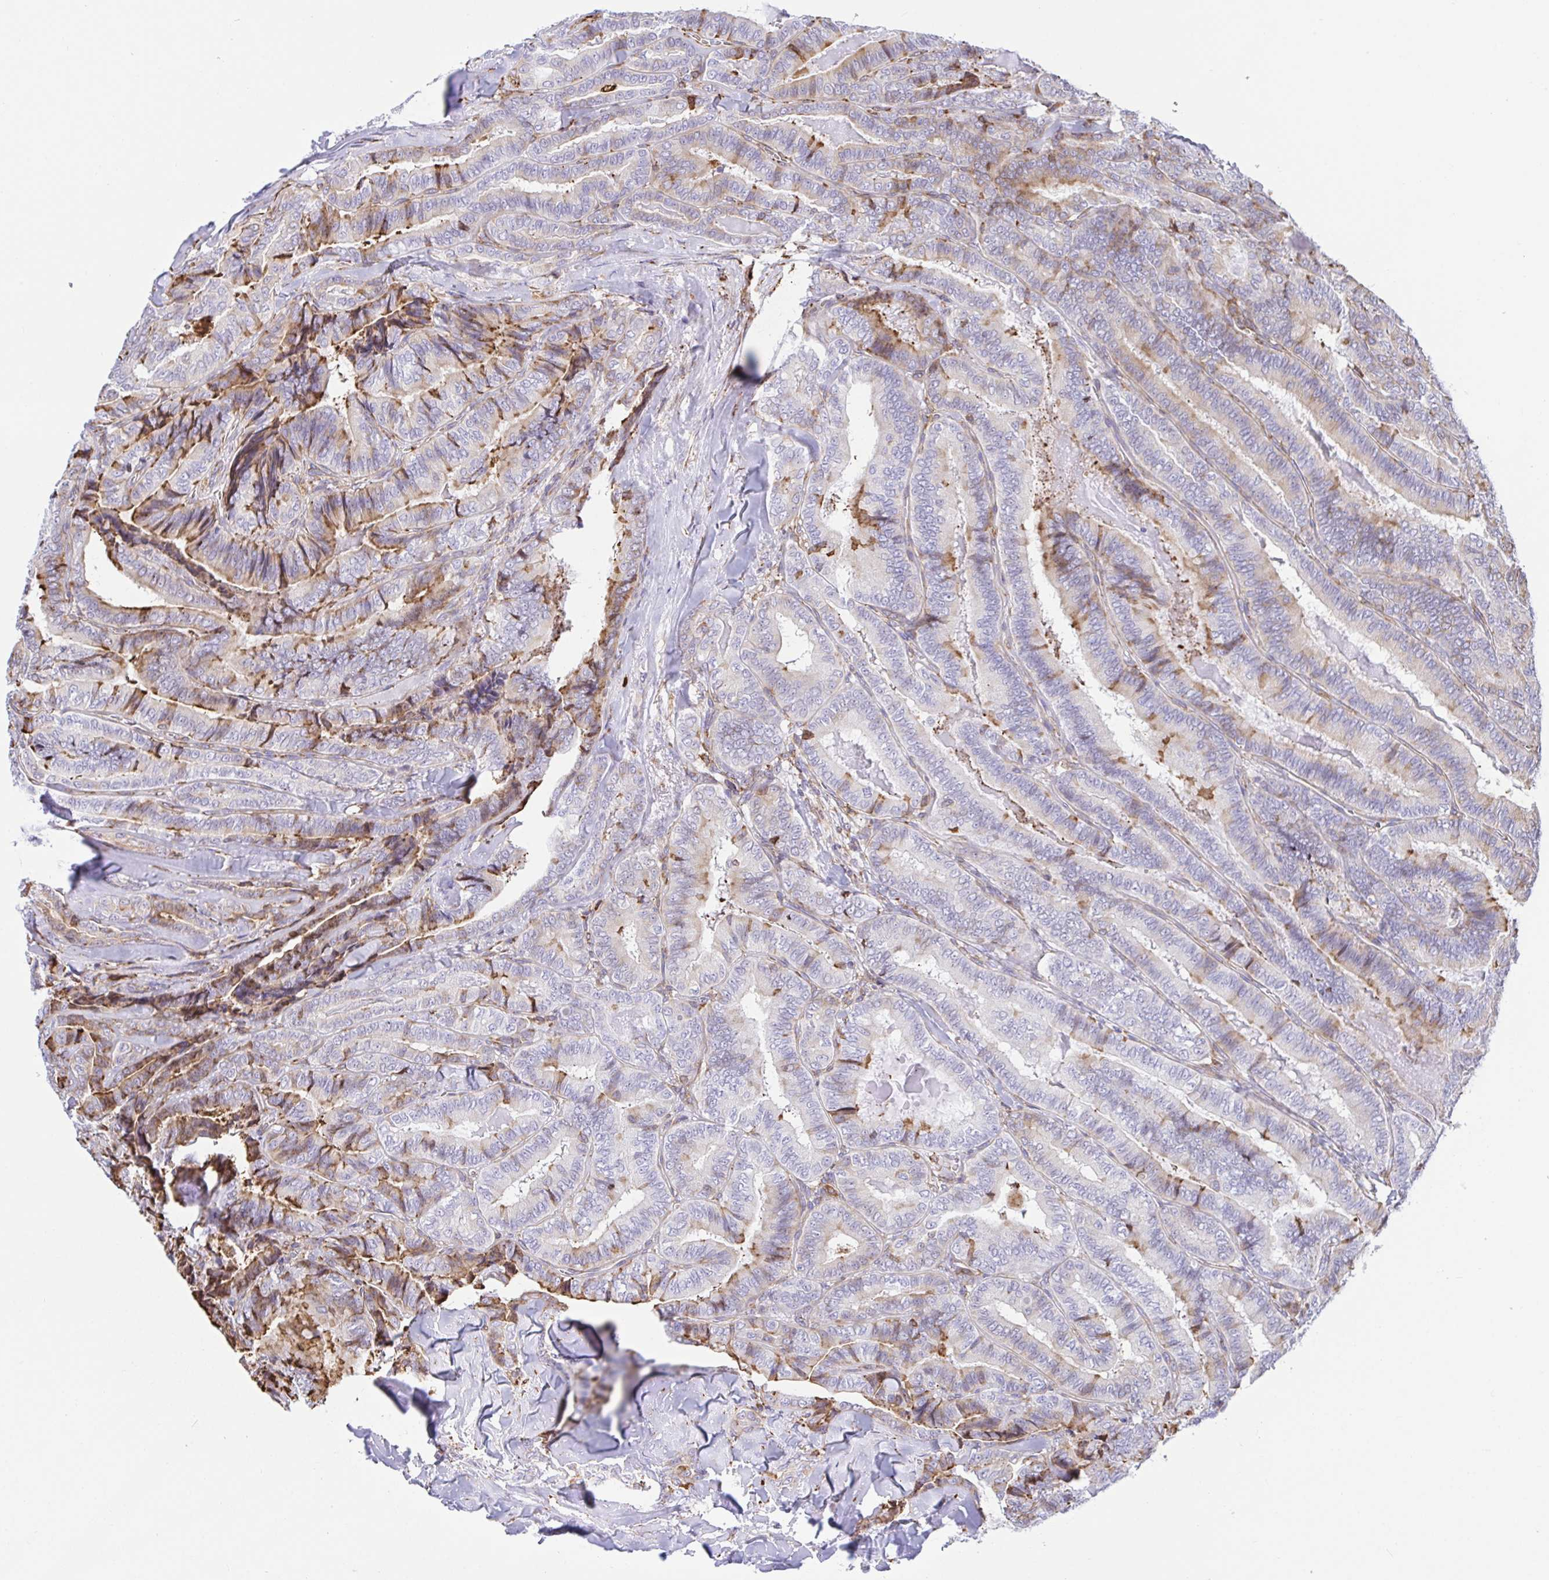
{"staining": {"intensity": "weak", "quantity": "25%-75%", "location": "cytoplasmic/membranous"}, "tissue": "thyroid cancer", "cell_type": "Tumor cells", "image_type": "cancer", "snomed": [{"axis": "morphology", "description": "Papillary adenocarcinoma, NOS"}, {"axis": "topography", "description": "Thyroid gland"}], "caption": "There is low levels of weak cytoplasmic/membranous expression in tumor cells of thyroid papillary adenocarcinoma, as demonstrated by immunohistochemical staining (brown color).", "gene": "CLGN", "patient": {"sex": "male", "age": 61}}